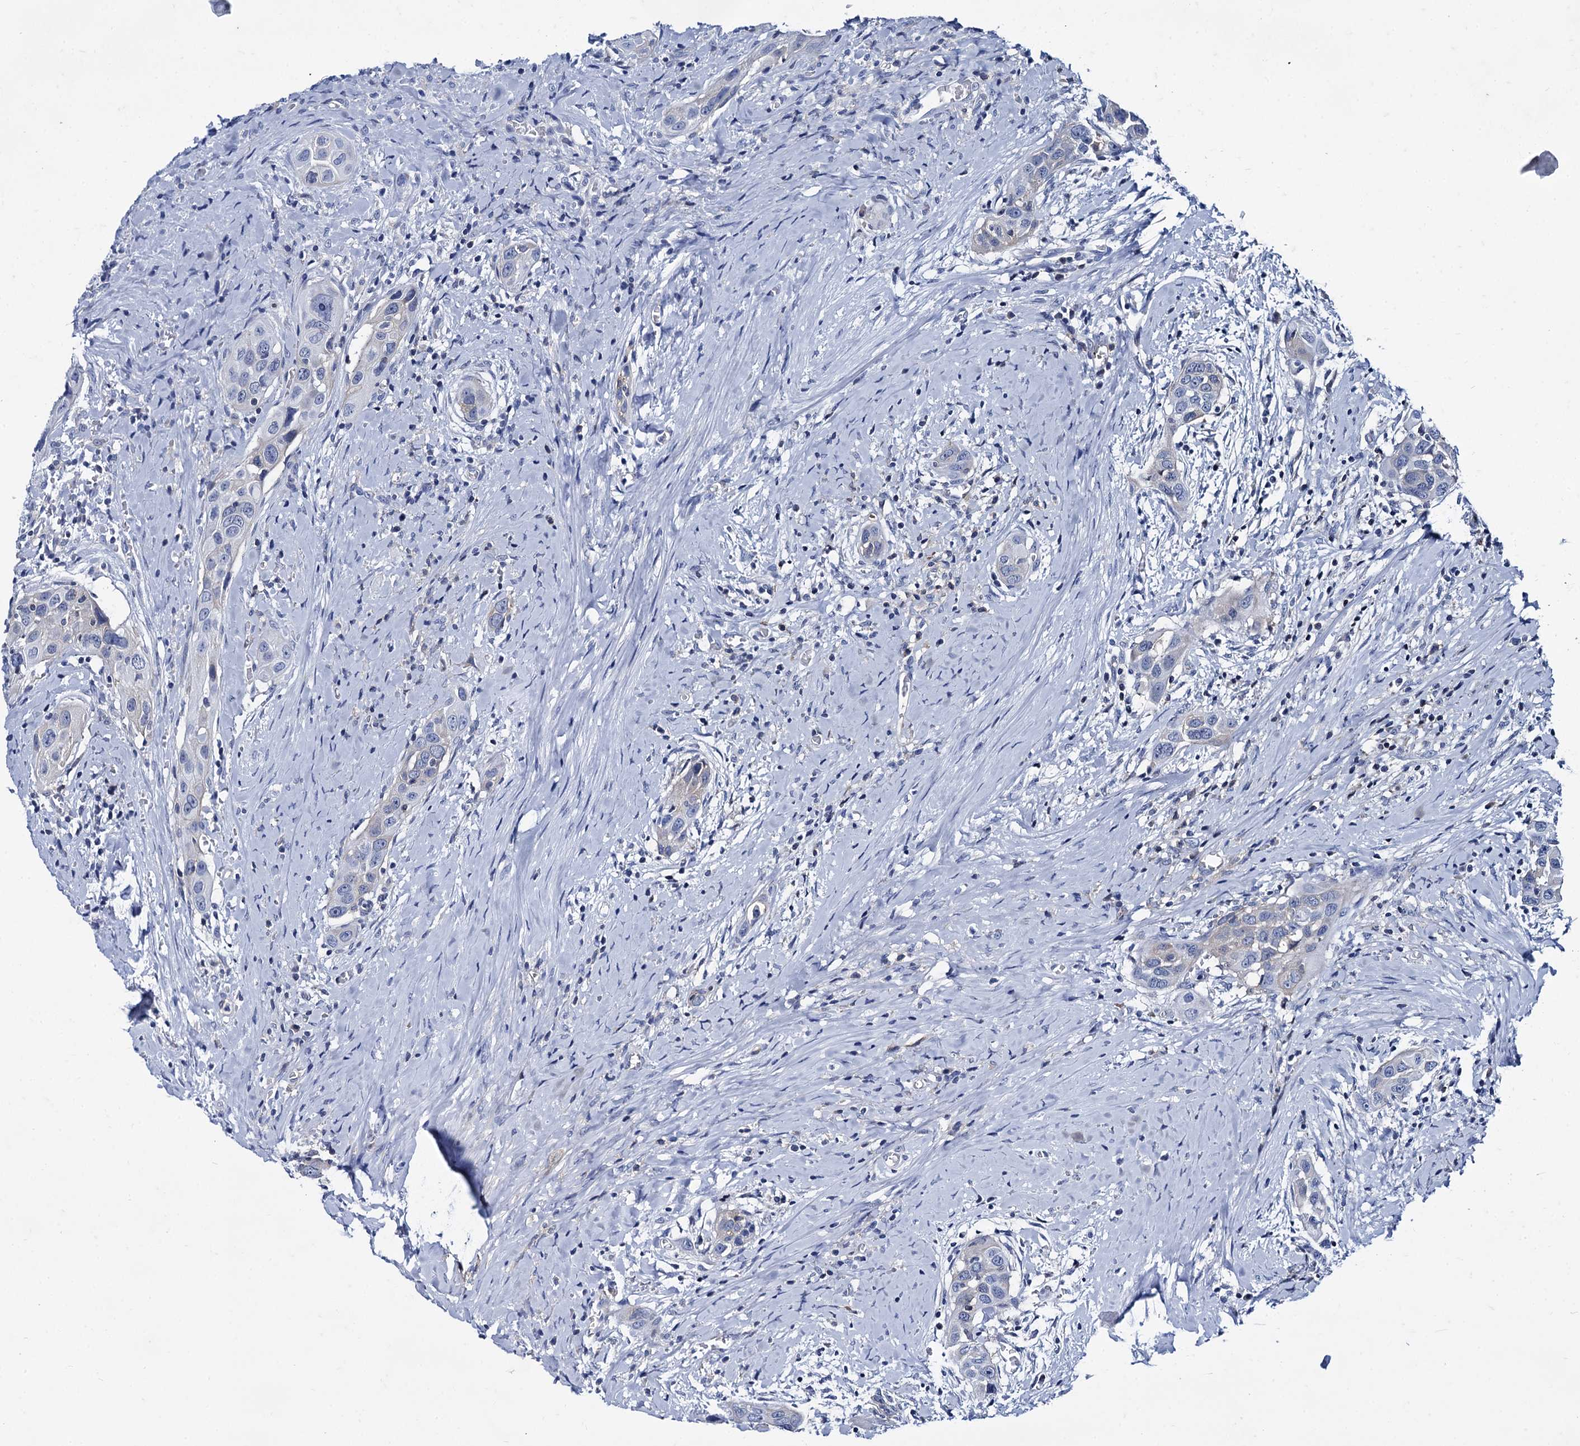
{"staining": {"intensity": "negative", "quantity": "none", "location": "none"}, "tissue": "head and neck cancer", "cell_type": "Tumor cells", "image_type": "cancer", "snomed": [{"axis": "morphology", "description": "Squamous cell carcinoma, NOS"}, {"axis": "topography", "description": "Oral tissue"}, {"axis": "topography", "description": "Head-Neck"}], "caption": "Tumor cells show no significant protein staining in squamous cell carcinoma (head and neck).", "gene": "TMEM72", "patient": {"sex": "female", "age": 50}}